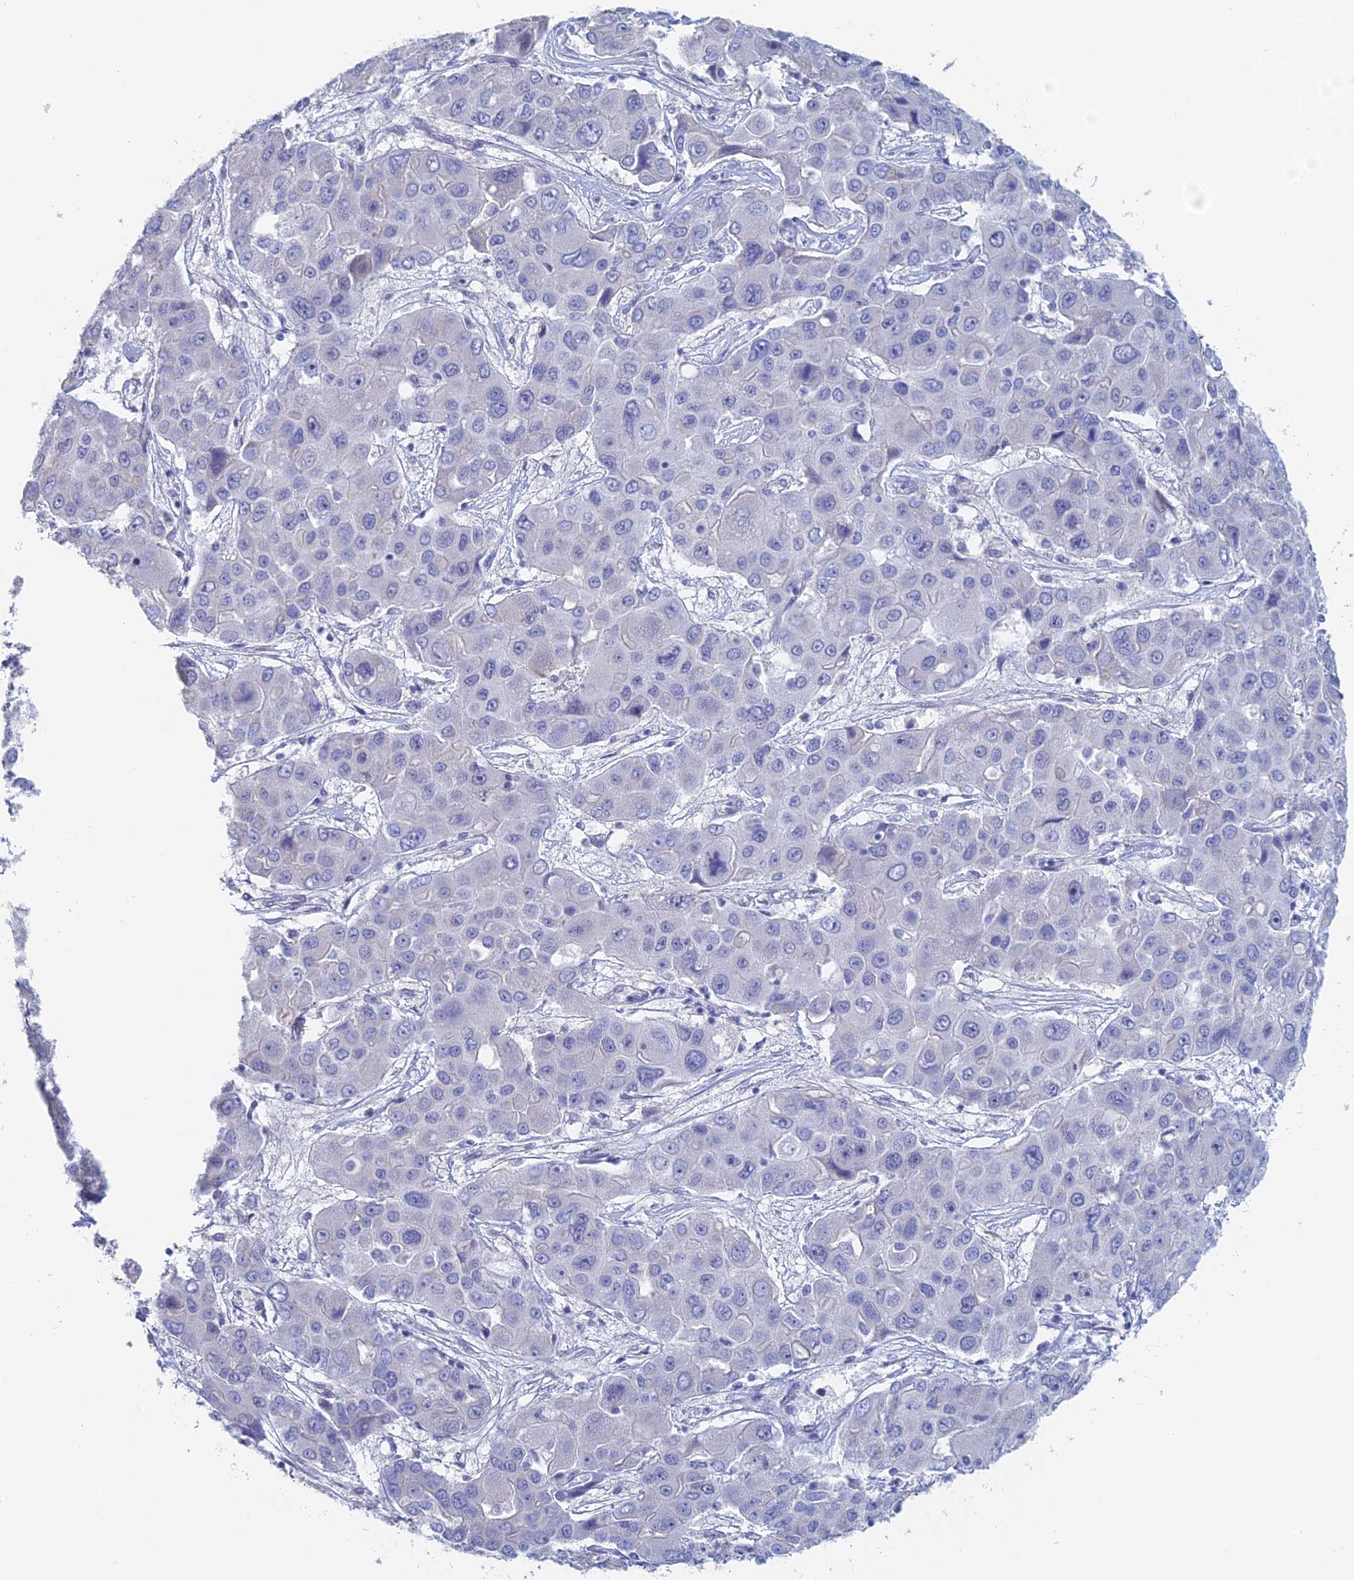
{"staining": {"intensity": "negative", "quantity": "none", "location": "none"}, "tissue": "liver cancer", "cell_type": "Tumor cells", "image_type": "cancer", "snomed": [{"axis": "morphology", "description": "Cholangiocarcinoma"}, {"axis": "topography", "description": "Liver"}], "caption": "Human liver cancer stained for a protein using immunohistochemistry shows no positivity in tumor cells.", "gene": "DRGX", "patient": {"sex": "male", "age": 67}}